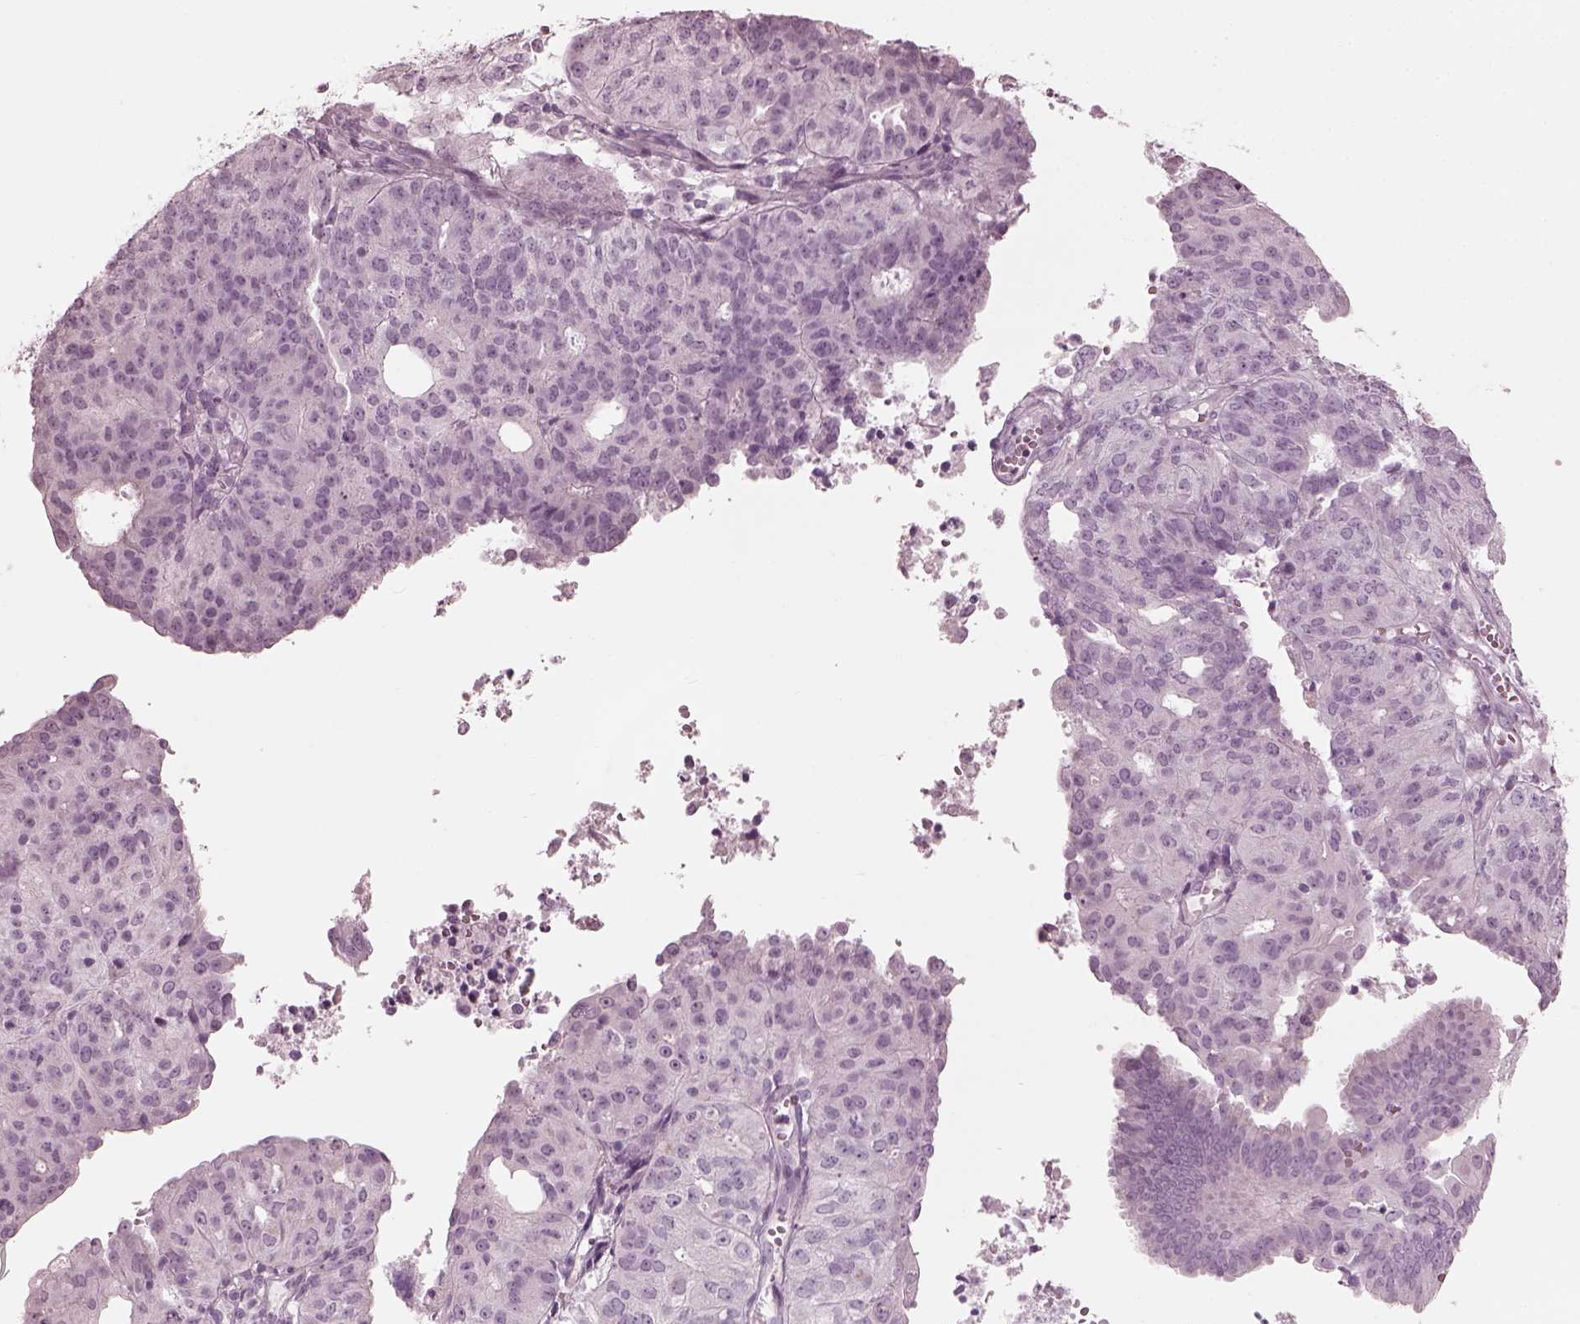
{"staining": {"intensity": "negative", "quantity": "none", "location": "none"}, "tissue": "endometrial cancer", "cell_type": "Tumor cells", "image_type": "cancer", "snomed": [{"axis": "morphology", "description": "Adenocarcinoma, NOS"}, {"axis": "topography", "description": "Endometrium"}], "caption": "DAB immunohistochemical staining of human adenocarcinoma (endometrial) shows no significant positivity in tumor cells.", "gene": "SAXO2", "patient": {"sex": "female", "age": 82}}